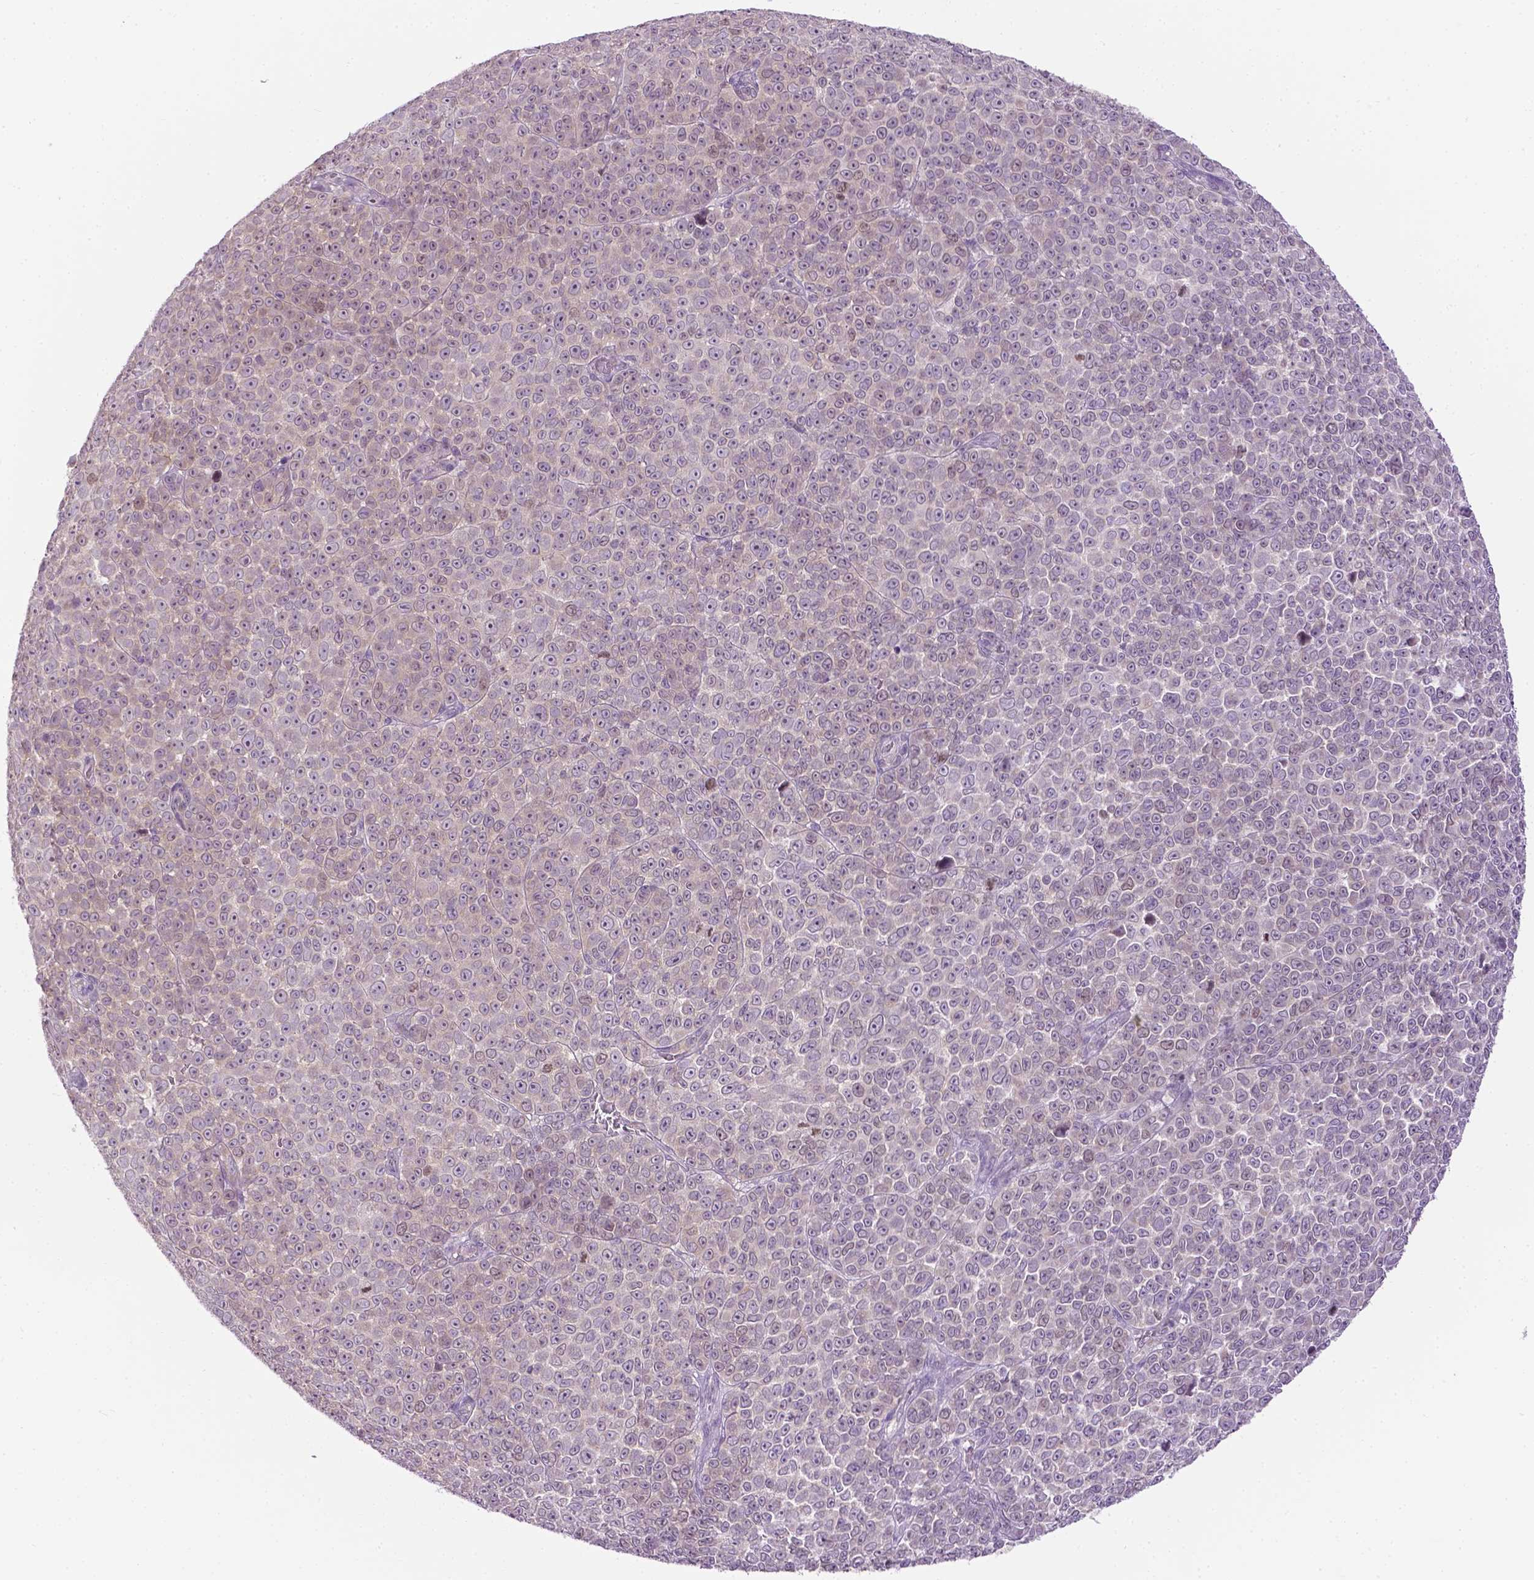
{"staining": {"intensity": "weak", "quantity": "<25%", "location": "nuclear"}, "tissue": "melanoma", "cell_type": "Tumor cells", "image_type": "cancer", "snomed": [{"axis": "morphology", "description": "Malignant melanoma, NOS"}, {"axis": "topography", "description": "Skin"}], "caption": "Immunohistochemical staining of malignant melanoma exhibits no significant staining in tumor cells.", "gene": "DENND4A", "patient": {"sex": "female", "age": 95}}